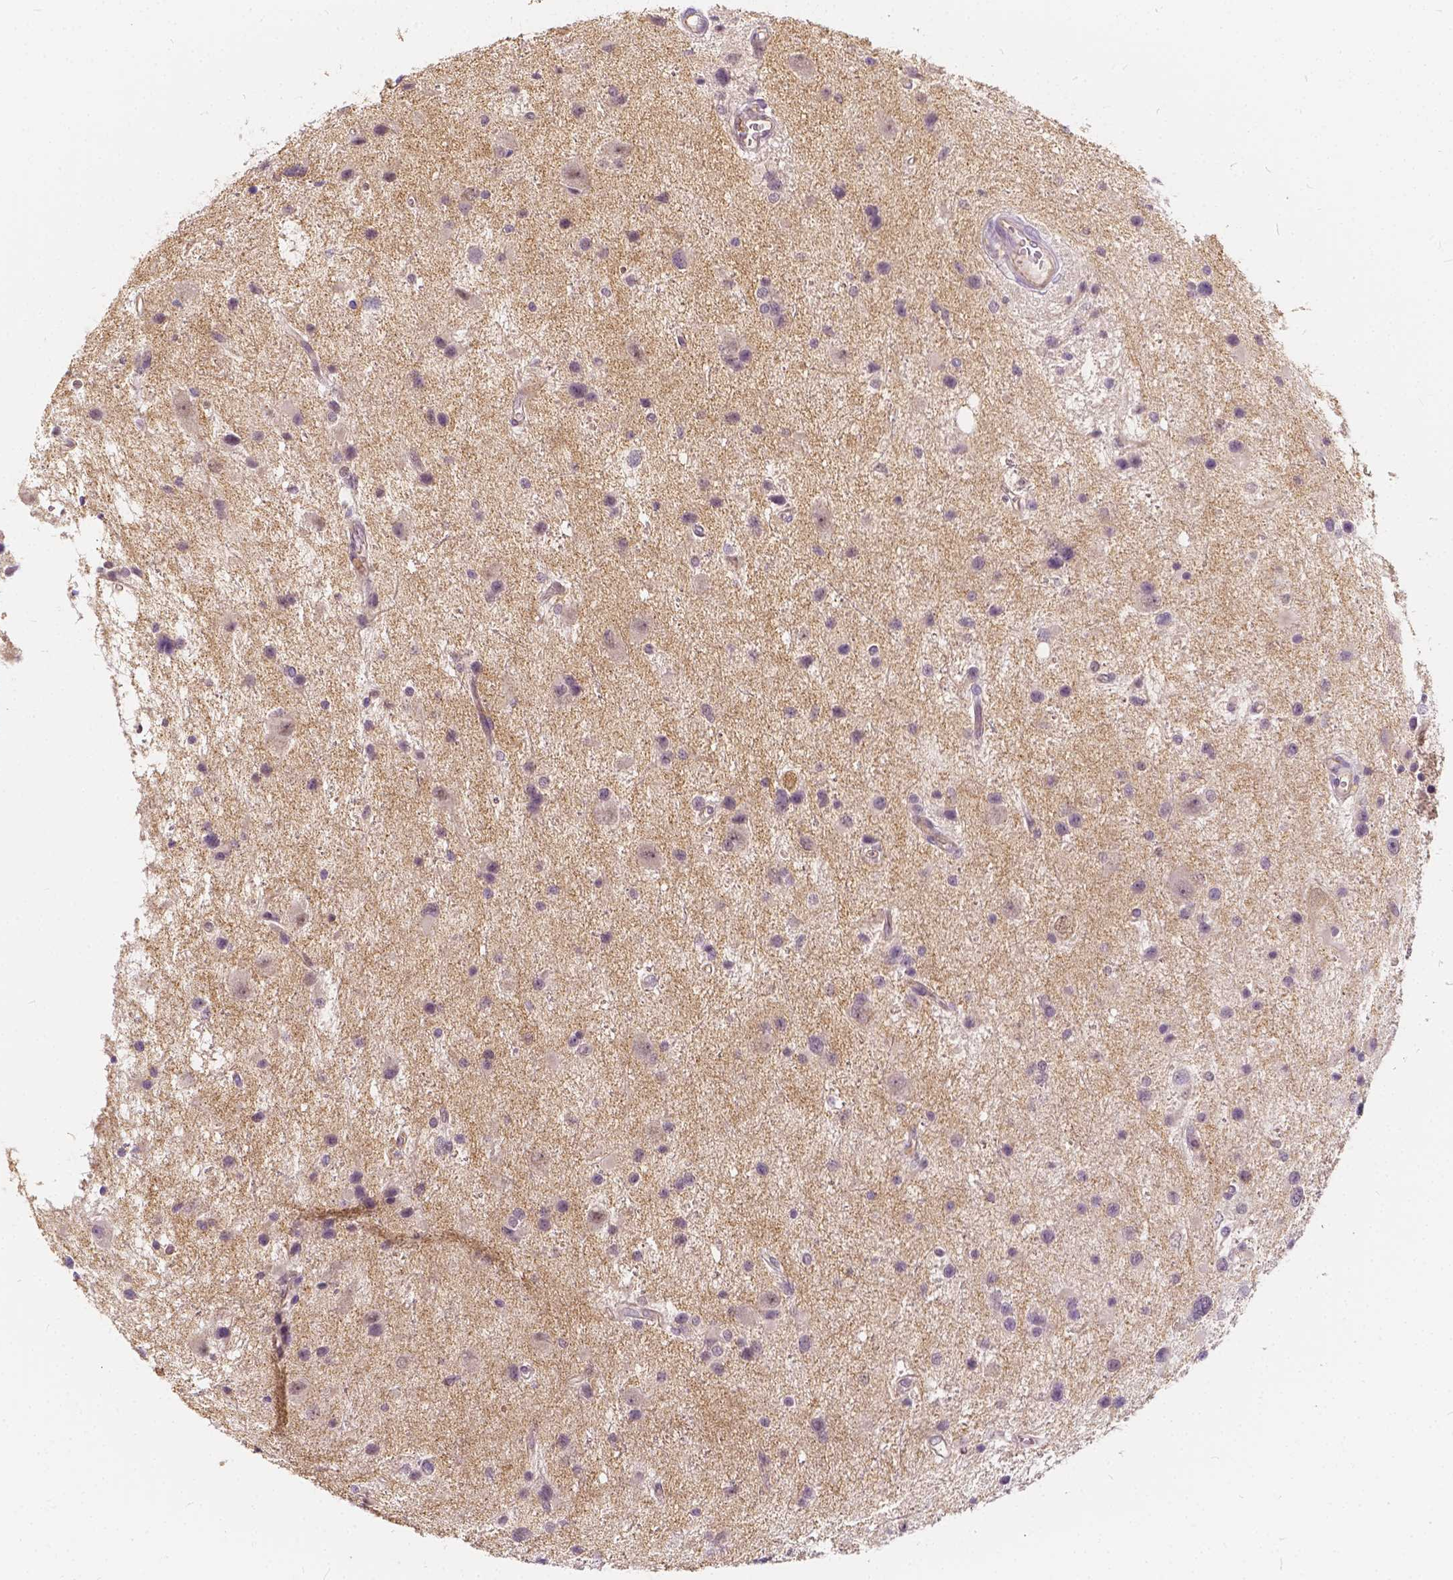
{"staining": {"intensity": "negative", "quantity": "none", "location": "none"}, "tissue": "glioma", "cell_type": "Tumor cells", "image_type": "cancer", "snomed": [{"axis": "morphology", "description": "Glioma, malignant, Low grade"}, {"axis": "topography", "description": "Brain"}], "caption": "This is an immunohistochemistry image of malignant low-grade glioma. There is no staining in tumor cells.", "gene": "KIAA0513", "patient": {"sex": "female", "age": 32}}